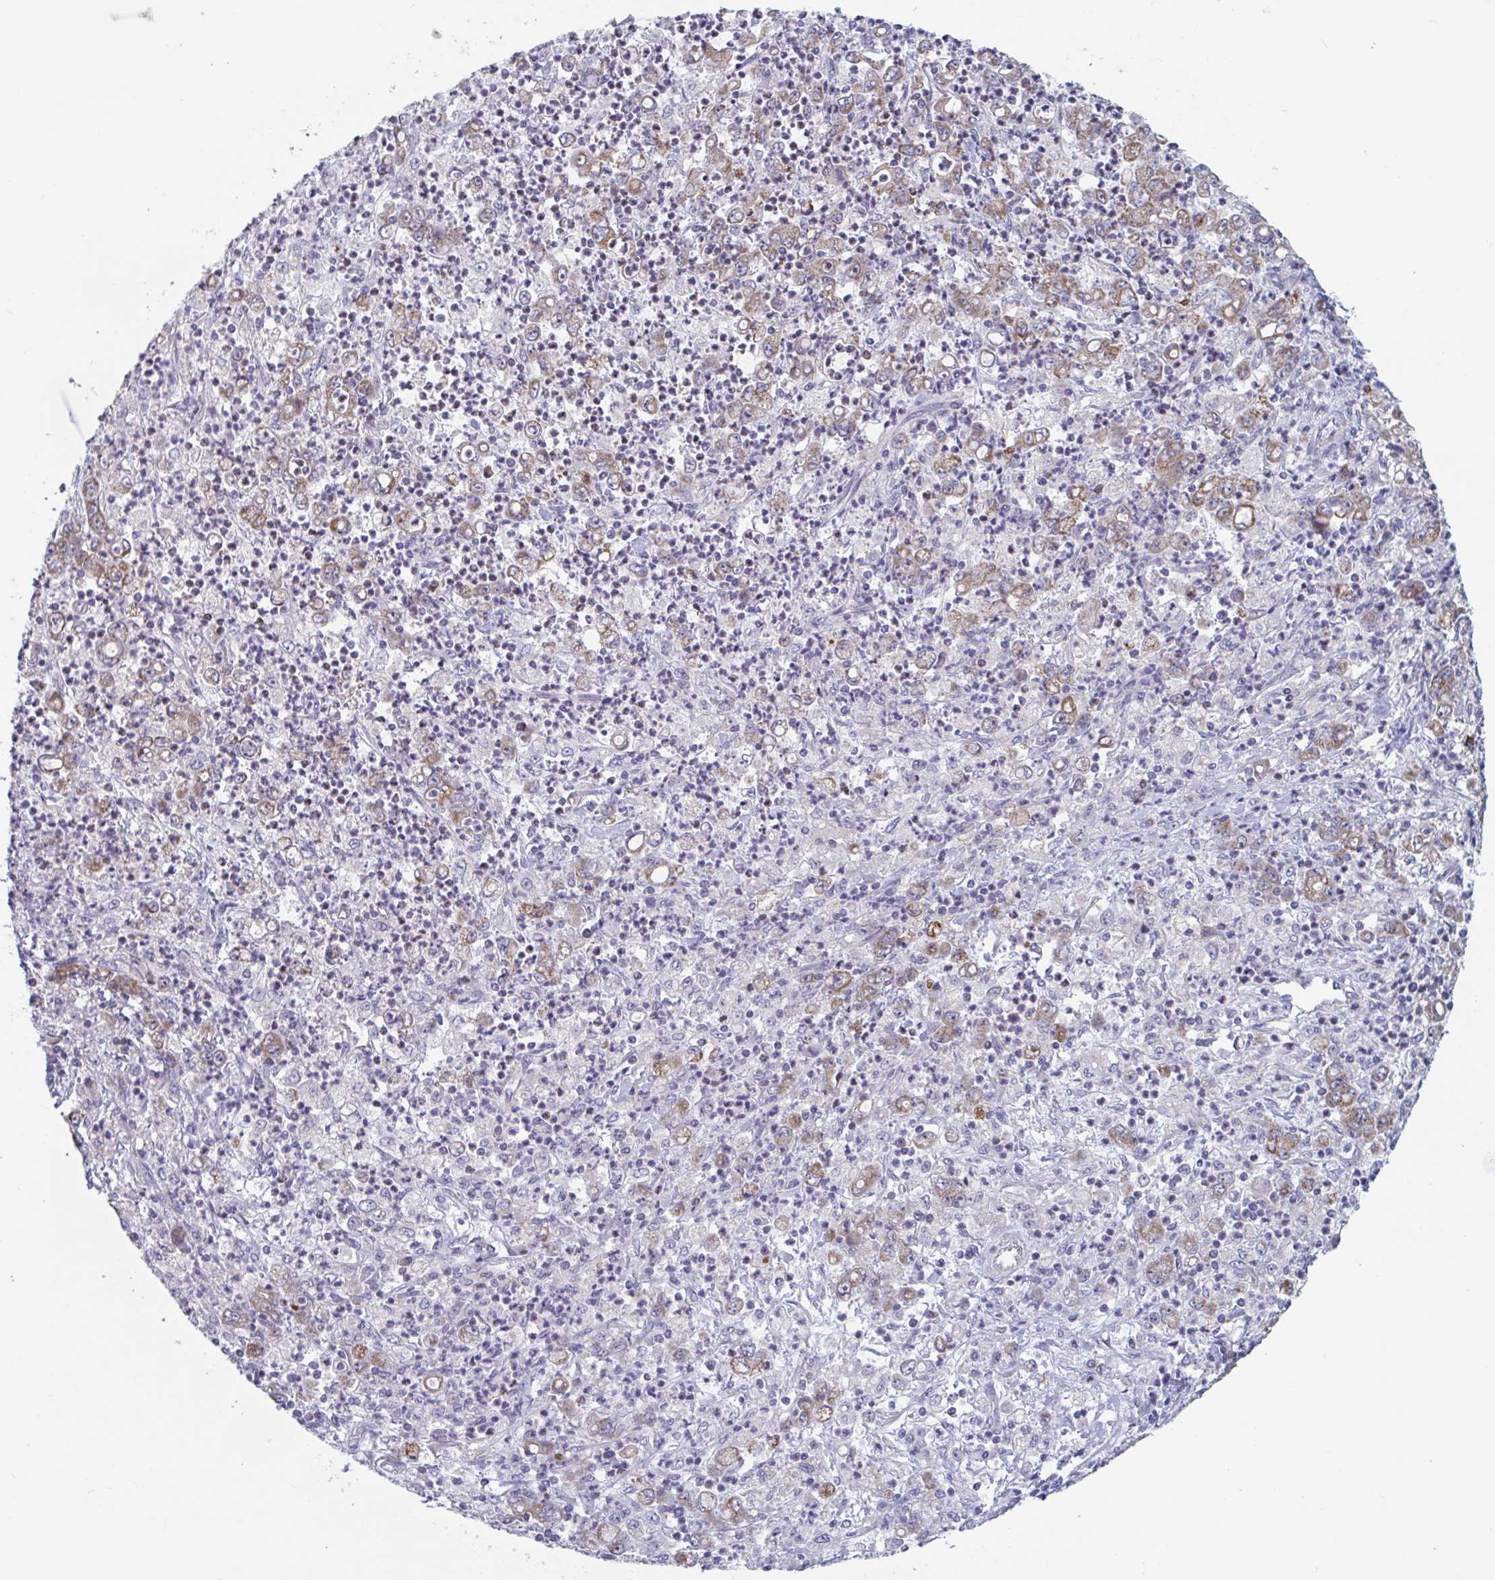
{"staining": {"intensity": "moderate", "quantity": ">75%", "location": "cytoplasmic/membranous"}, "tissue": "stomach cancer", "cell_type": "Tumor cells", "image_type": "cancer", "snomed": [{"axis": "morphology", "description": "Adenocarcinoma, NOS"}, {"axis": "topography", "description": "Stomach, lower"}], "caption": "A brown stain highlights moderate cytoplasmic/membranous expression of a protein in stomach adenocarcinoma tumor cells.", "gene": "MRPL53", "patient": {"sex": "female", "age": 71}}